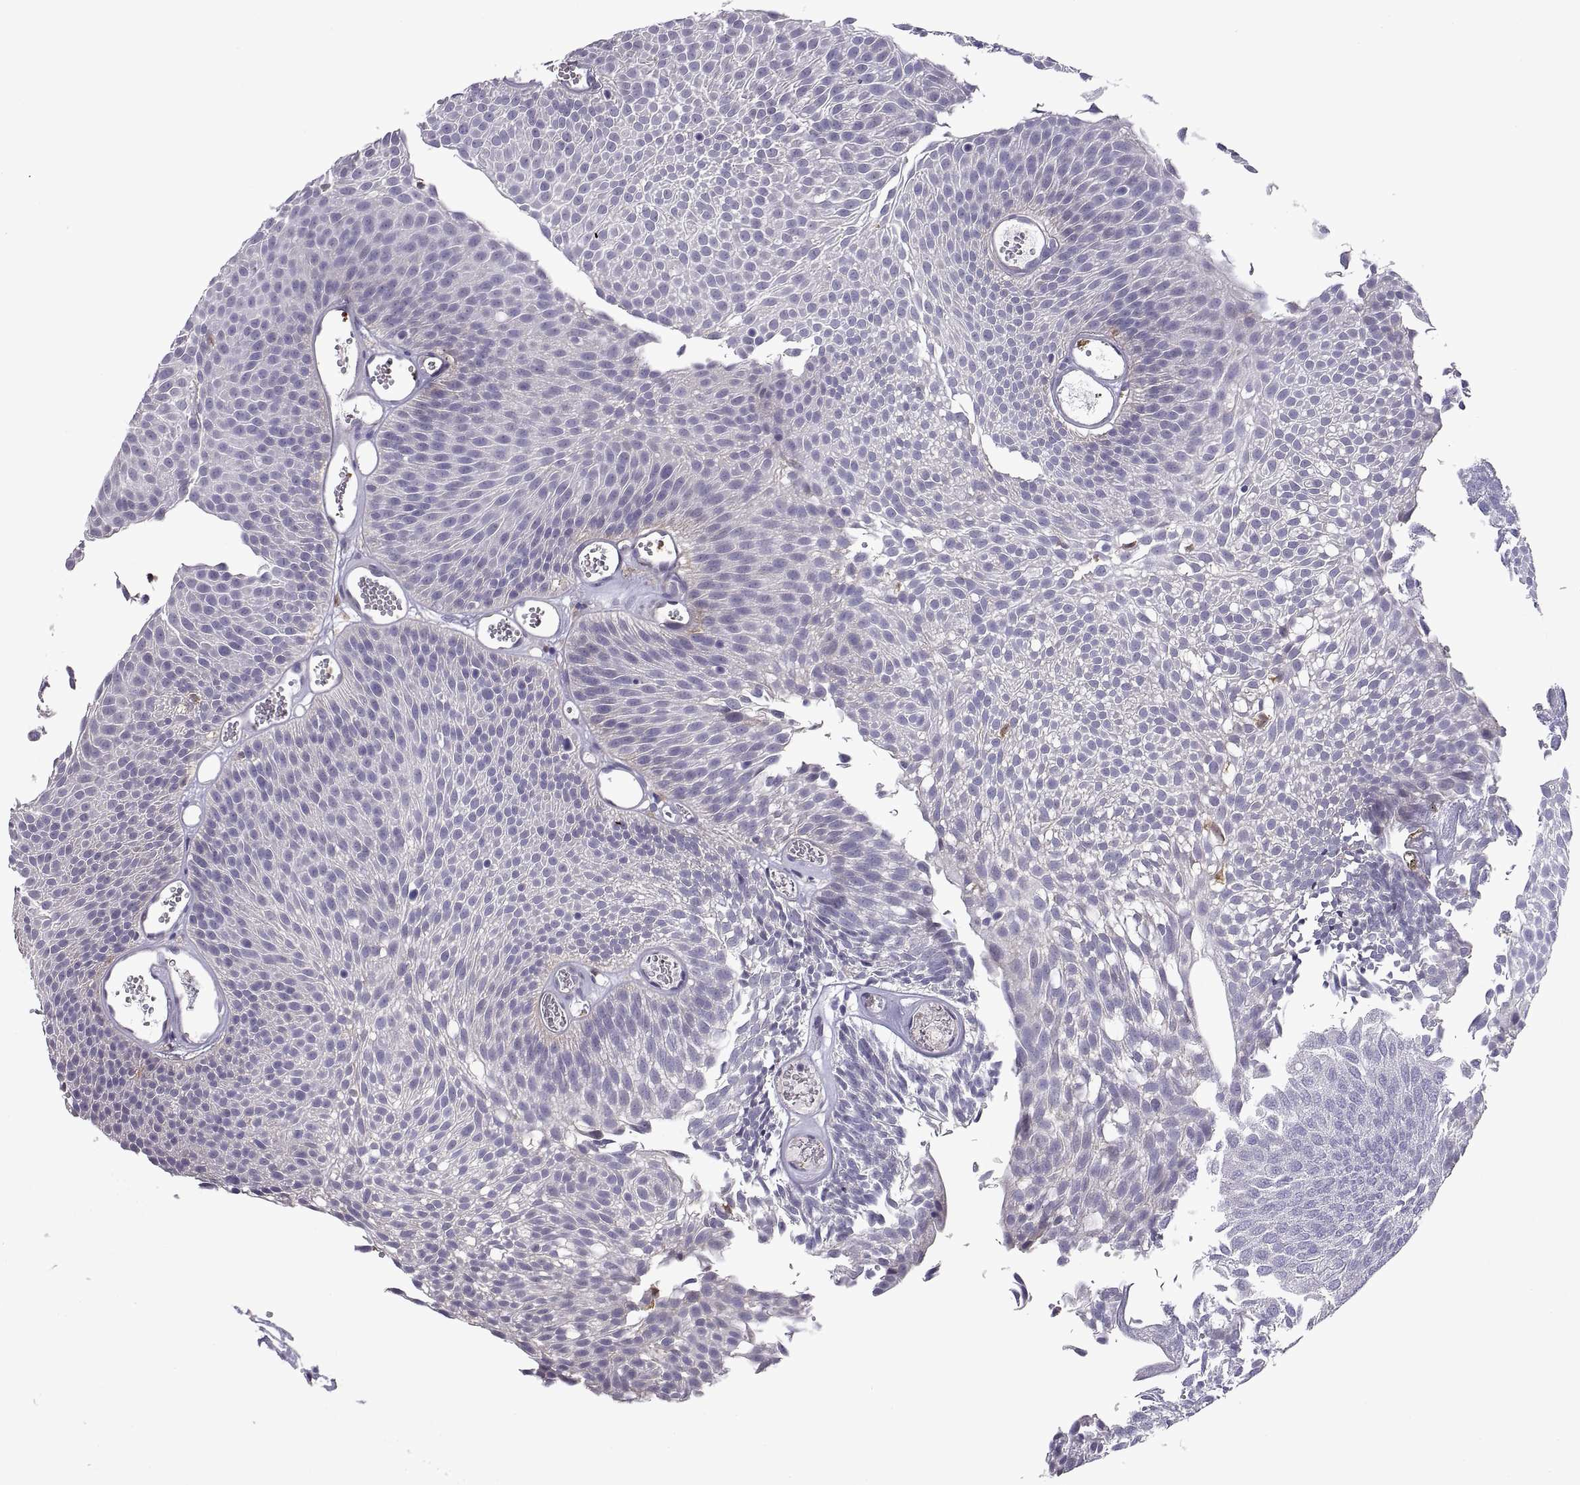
{"staining": {"intensity": "negative", "quantity": "none", "location": "none"}, "tissue": "urothelial cancer", "cell_type": "Tumor cells", "image_type": "cancer", "snomed": [{"axis": "morphology", "description": "Urothelial carcinoma, Low grade"}, {"axis": "topography", "description": "Urinary bladder"}], "caption": "This micrograph is of low-grade urothelial carcinoma stained with immunohistochemistry (IHC) to label a protein in brown with the nuclei are counter-stained blue. There is no staining in tumor cells. (DAB (3,3'-diaminobenzidine) IHC visualized using brightfield microscopy, high magnification).", "gene": "DOK3", "patient": {"sex": "male", "age": 52}}